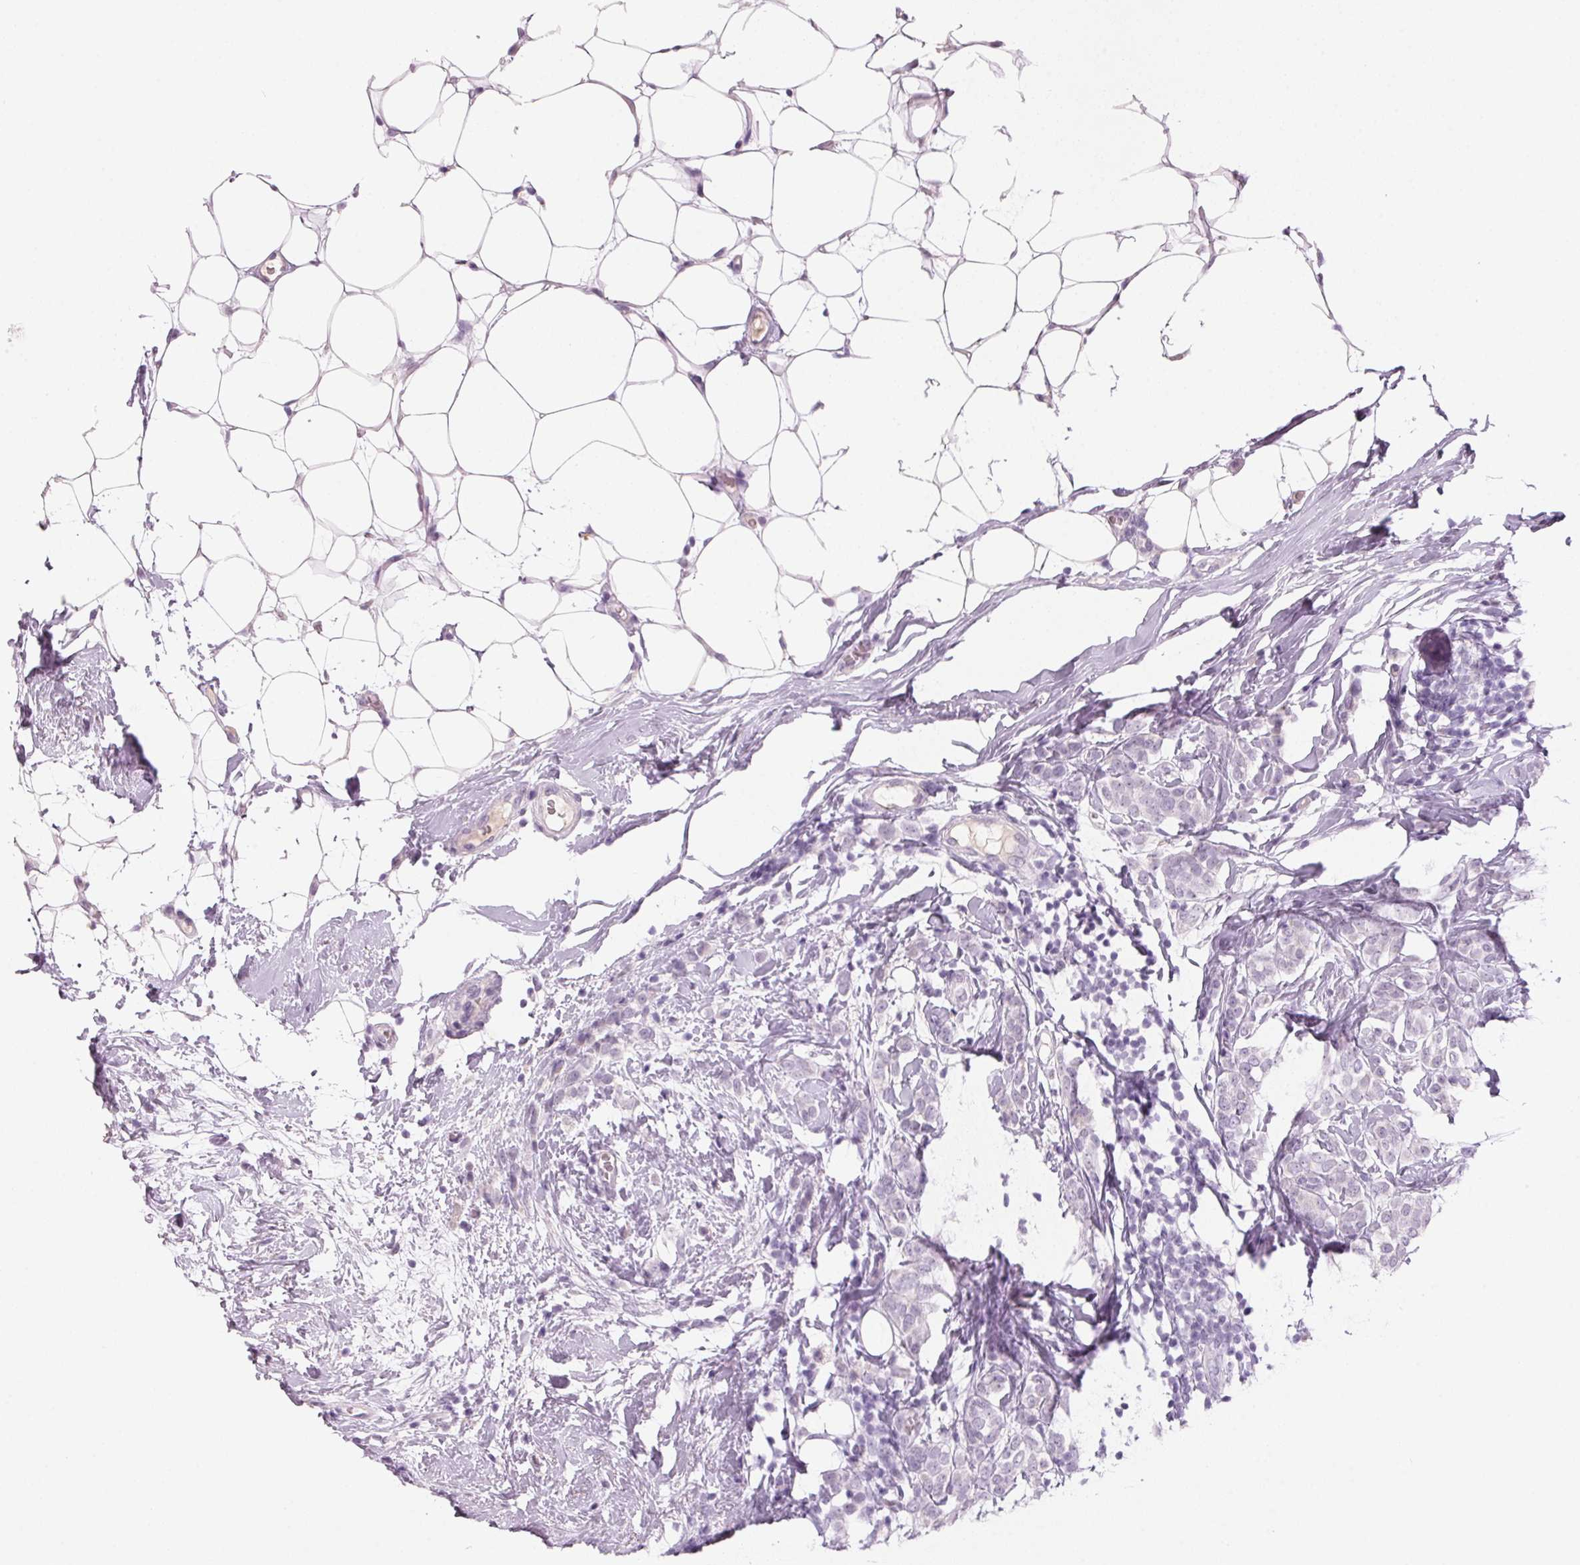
{"staining": {"intensity": "negative", "quantity": "none", "location": "none"}, "tissue": "breast cancer", "cell_type": "Tumor cells", "image_type": "cancer", "snomed": [{"axis": "morphology", "description": "Lobular carcinoma"}, {"axis": "topography", "description": "Breast"}], "caption": "IHC micrograph of lobular carcinoma (breast) stained for a protein (brown), which displays no expression in tumor cells.", "gene": "ADAM20", "patient": {"sex": "female", "age": 49}}